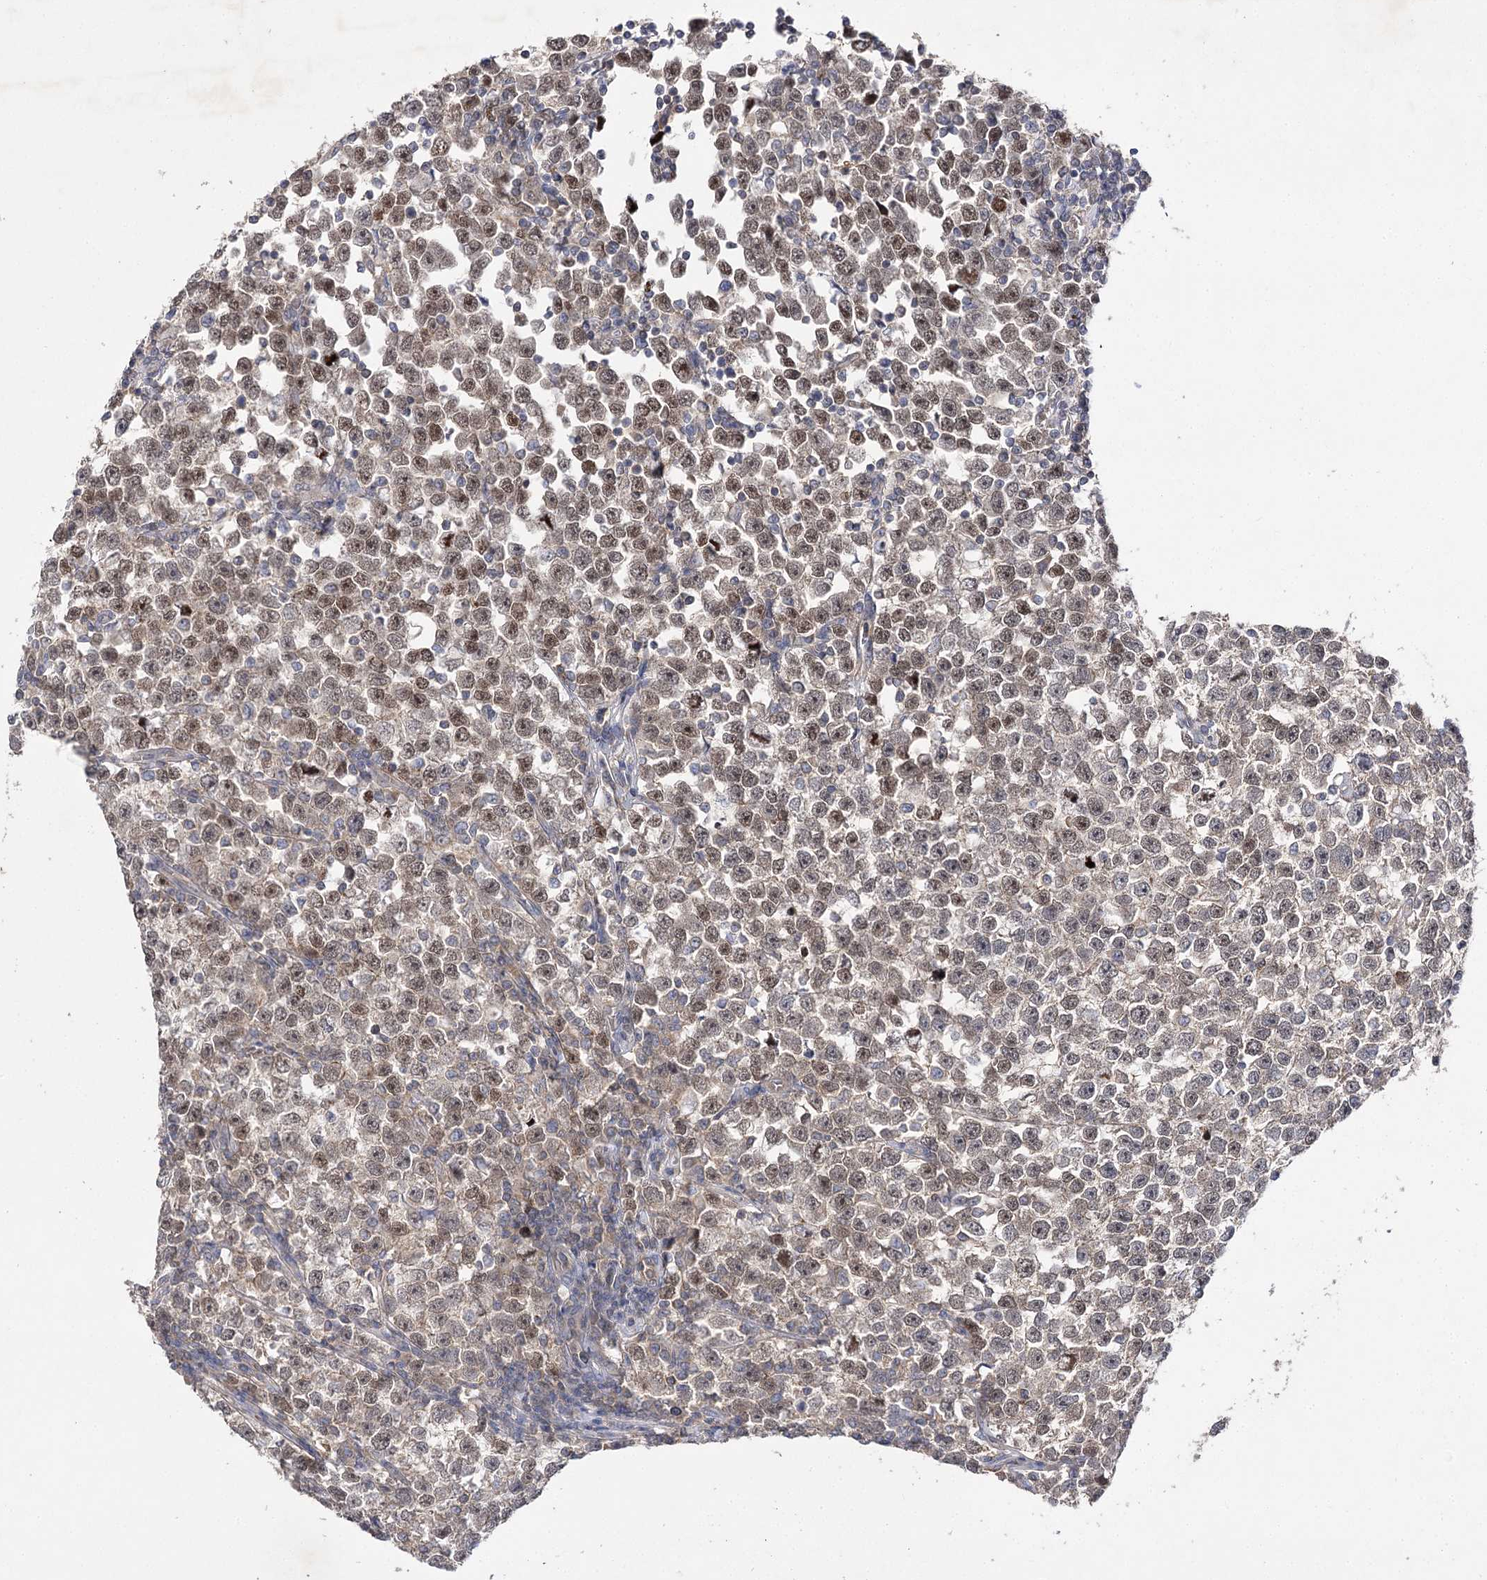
{"staining": {"intensity": "moderate", "quantity": "25%-75%", "location": "nuclear"}, "tissue": "testis cancer", "cell_type": "Tumor cells", "image_type": "cancer", "snomed": [{"axis": "morphology", "description": "Normal tissue, NOS"}, {"axis": "morphology", "description": "Seminoma, NOS"}, {"axis": "topography", "description": "Testis"}], "caption": "Immunohistochemical staining of human testis seminoma displays medium levels of moderate nuclear expression in about 25%-75% of tumor cells.", "gene": "BCR", "patient": {"sex": "male", "age": 43}}